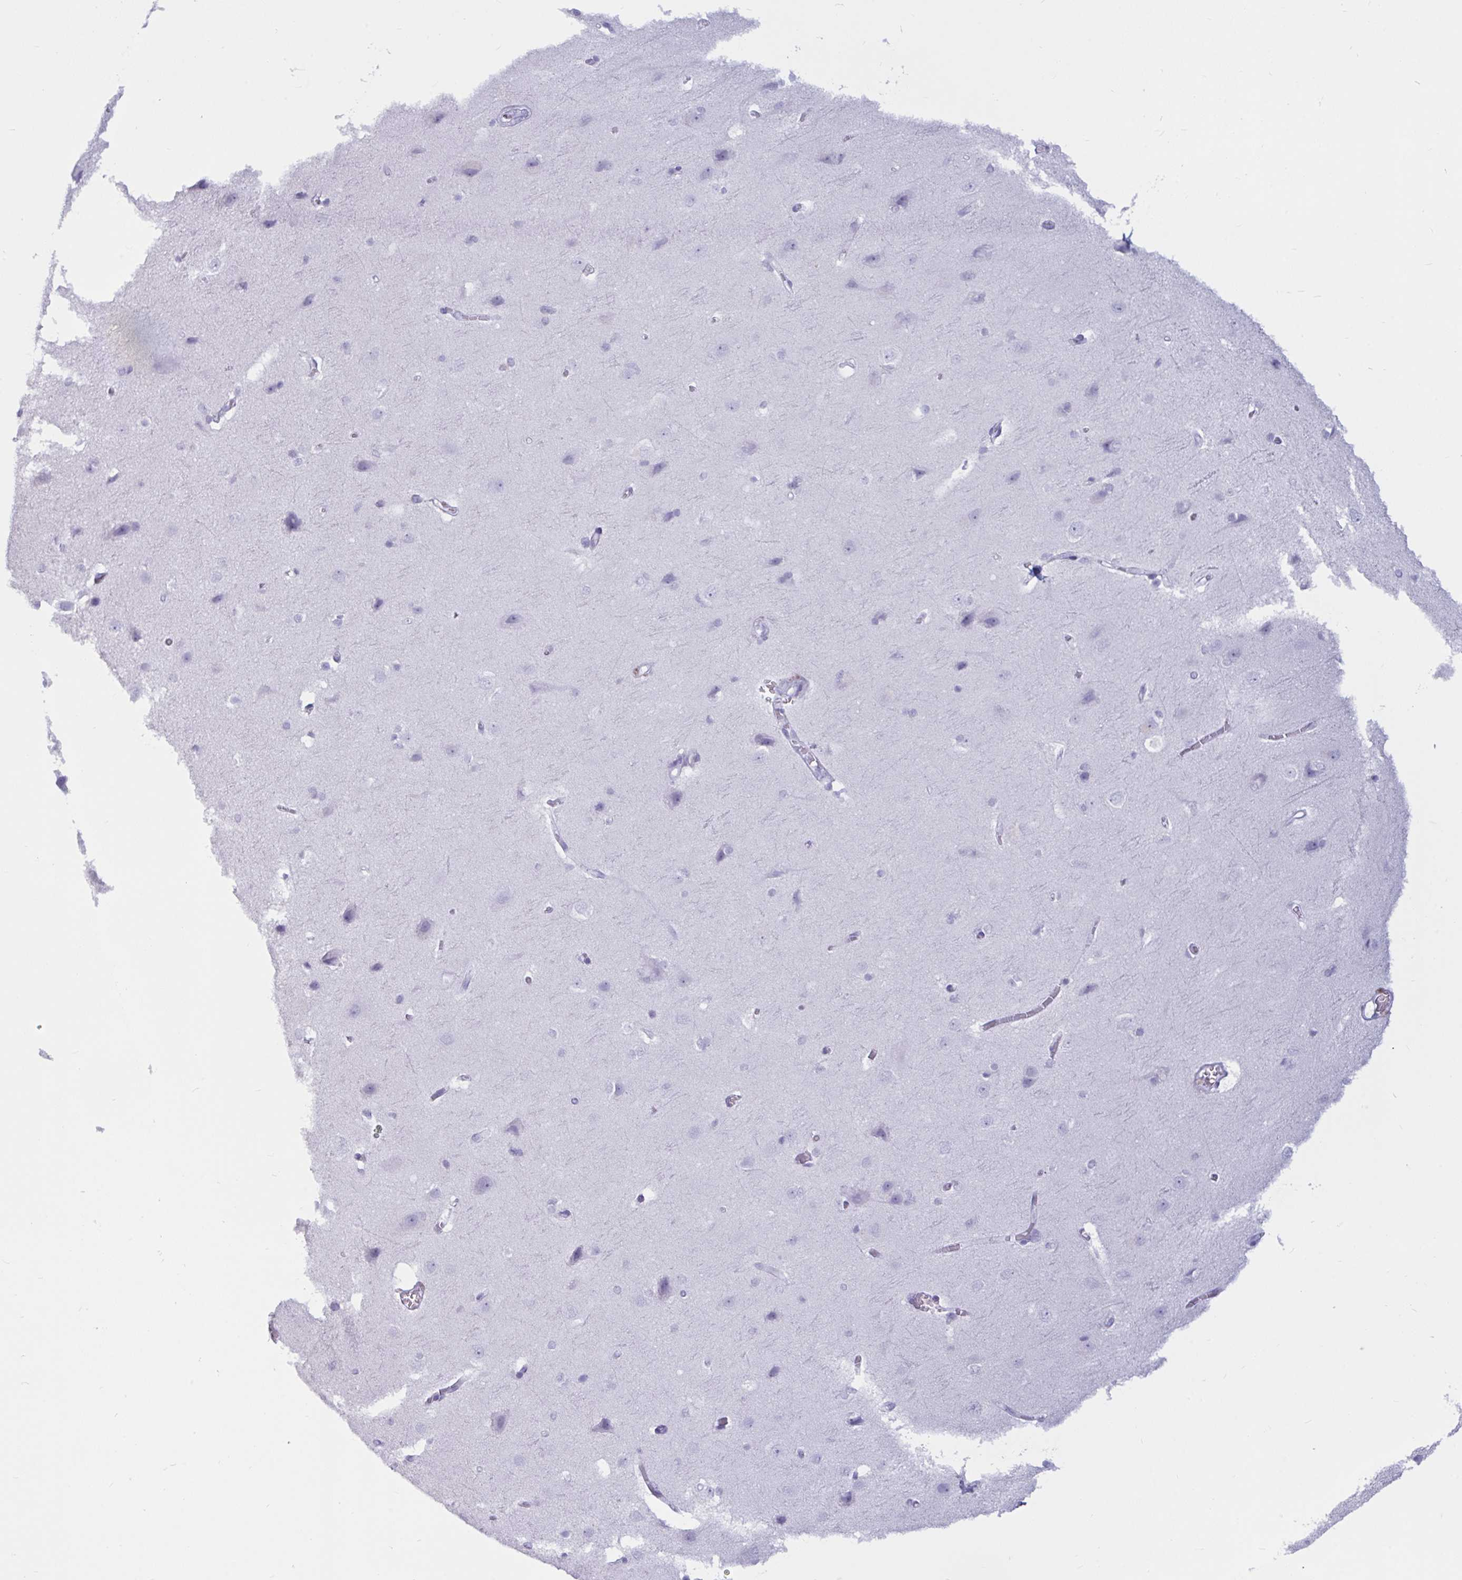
{"staining": {"intensity": "negative", "quantity": "none", "location": "none"}, "tissue": "cerebral cortex", "cell_type": "Endothelial cells", "image_type": "normal", "snomed": [{"axis": "morphology", "description": "Normal tissue, NOS"}, {"axis": "topography", "description": "Cerebral cortex"}], "caption": "Endothelial cells are negative for brown protein staining in unremarkable cerebral cortex.", "gene": "BBS10", "patient": {"sex": "male", "age": 37}}